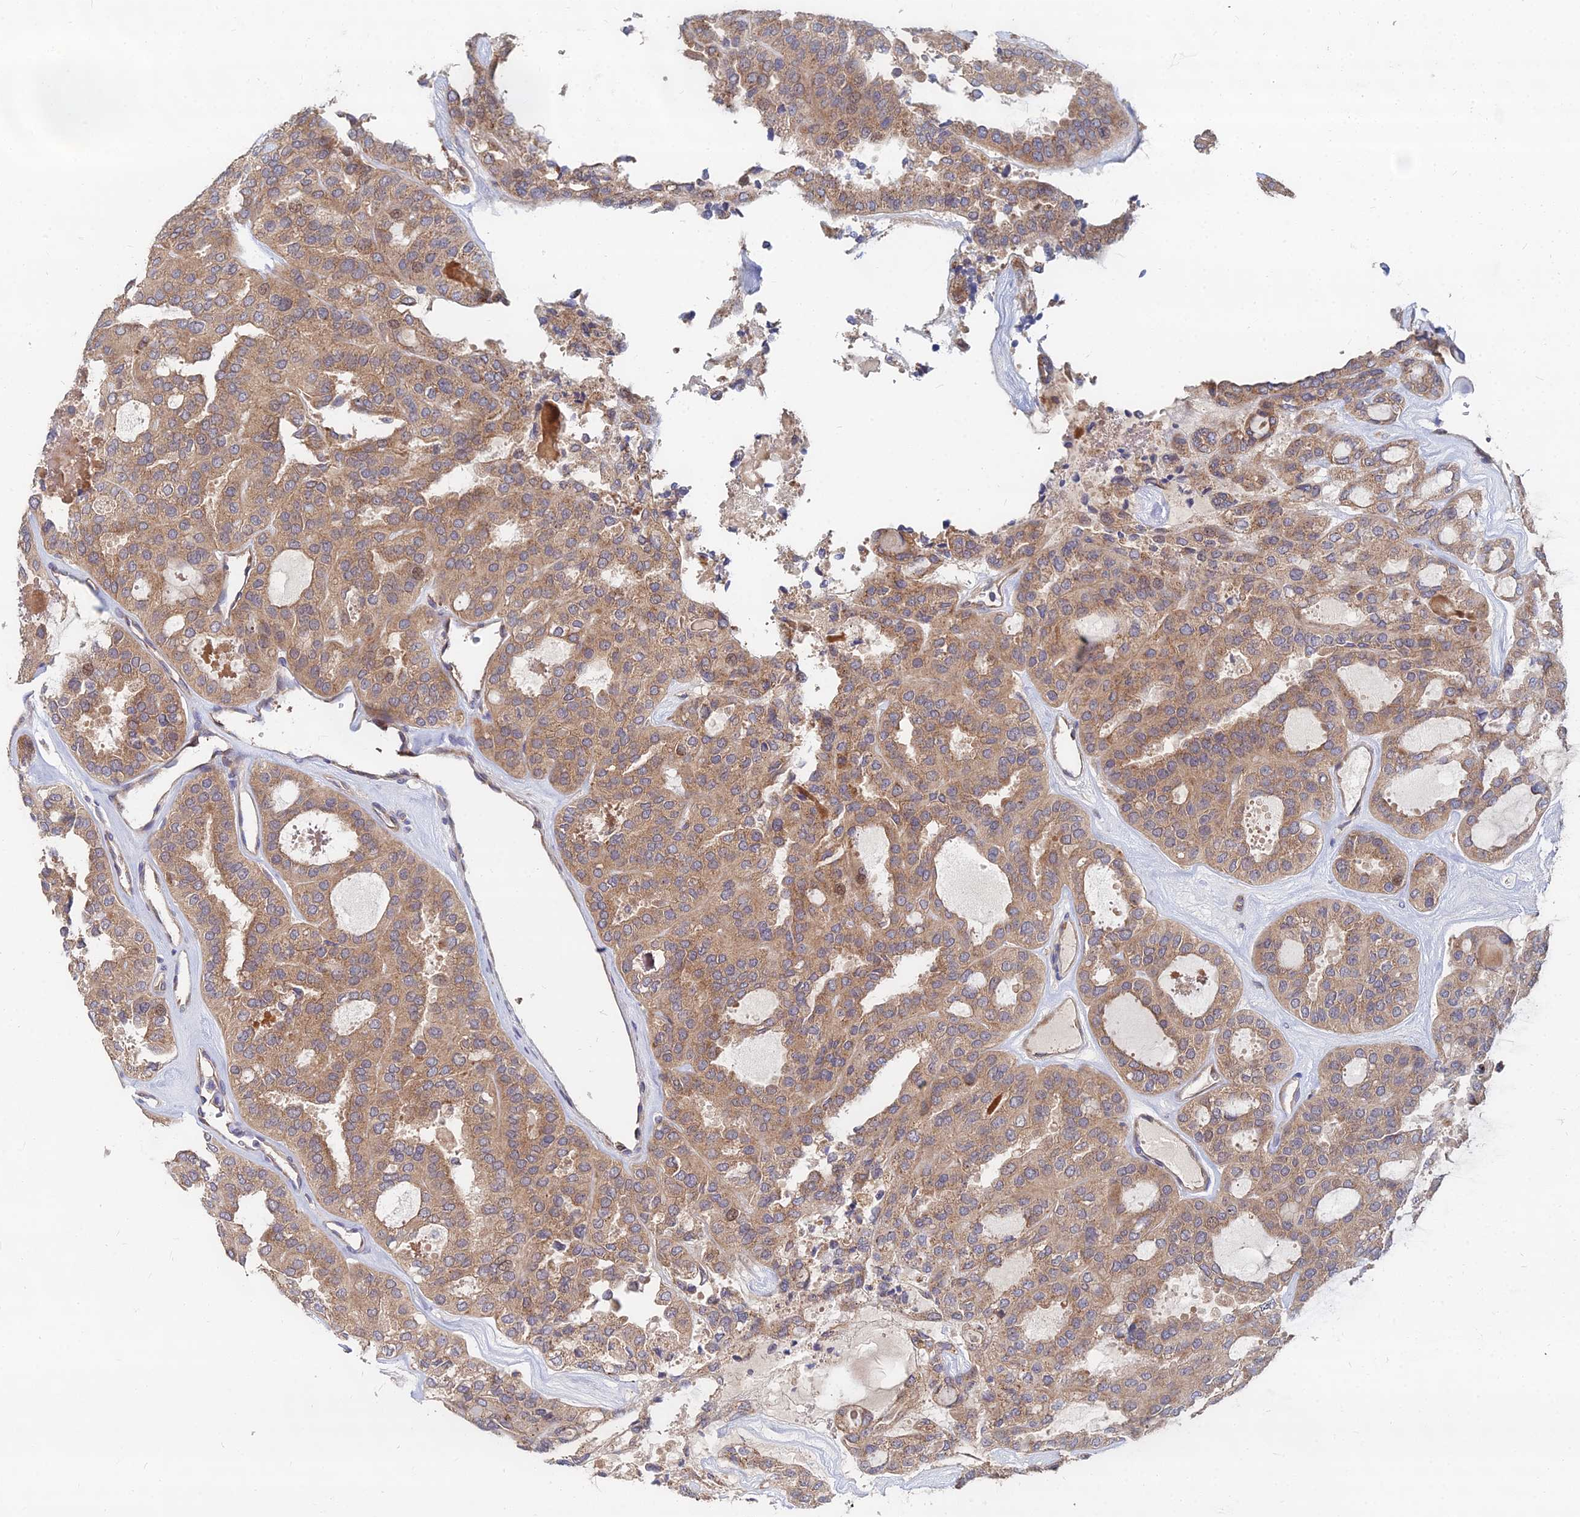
{"staining": {"intensity": "moderate", "quantity": ">75%", "location": "cytoplasmic/membranous"}, "tissue": "thyroid cancer", "cell_type": "Tumor cells", "image_type": "cancer", "snomed": [{"axis": "morphology", "description": "Follicular adenoma carcinoma, NOS"}, {"axis": "topography", "description": "Thyroid gland"}], "caption": "IHC histopathology image of neoplastic tissue: human follicular adenoma carcinoma (thyroid) stained using immunohistochemistry (IHC) demonstrates medium levels of moderate protein expression localized specifically in the cytoplasmic/membranous of tumor cells, appearing as a cytoplasmic/membranous brown color.", "gene": "CCZ1", "patient": {"sex": "male", "age": 75}}